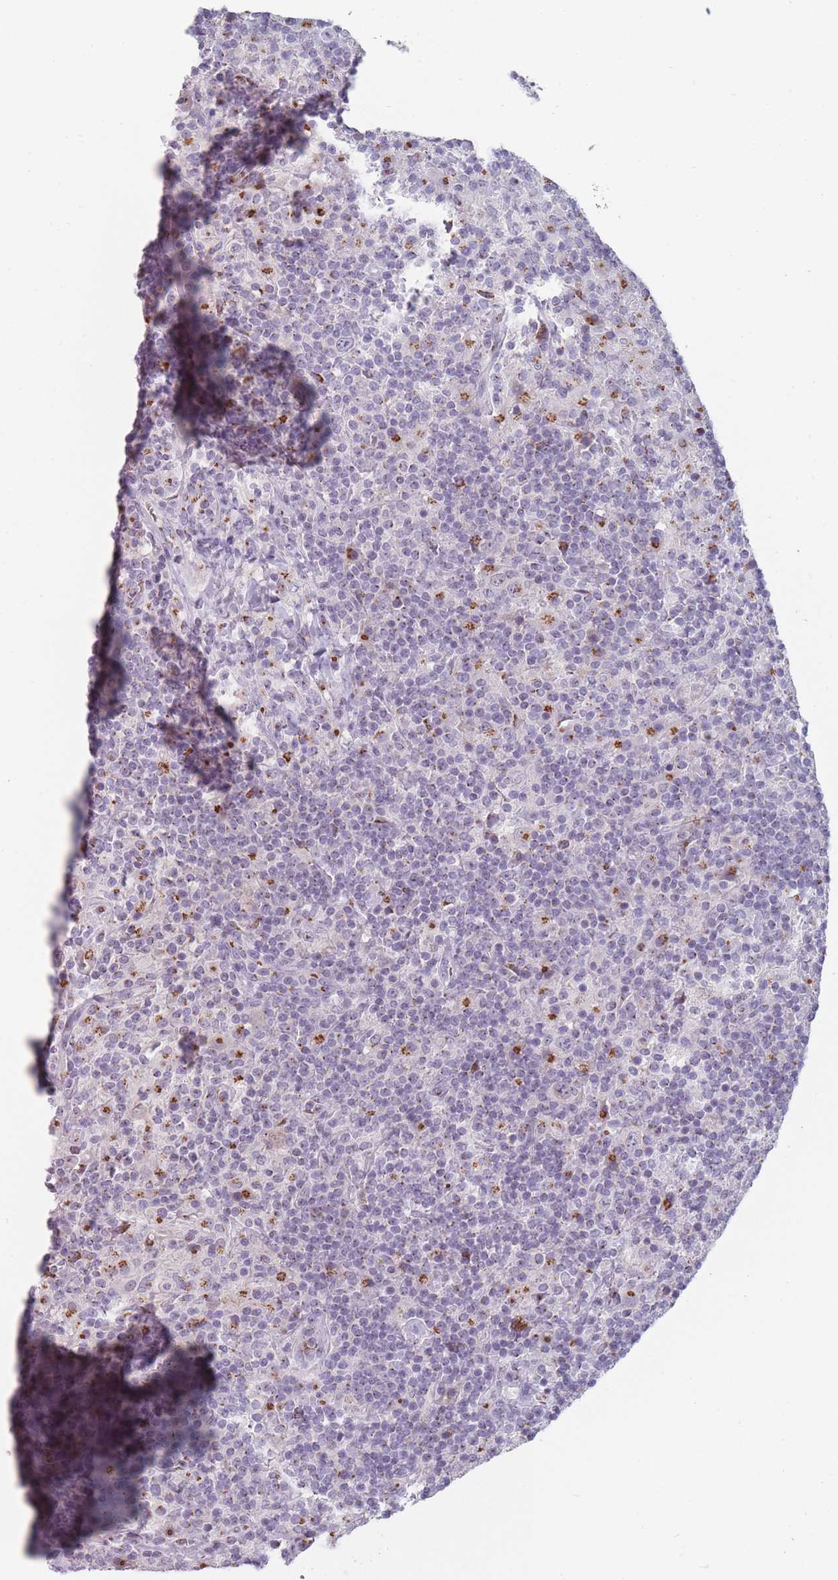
{"staining": {"intensity": "strong", "quantity": "<25%", "location": "cytoplasmic/membranous"}, "tissue": "lymphoma", "cell_type": "Tumor cells", "image_type": "cancer", "snomed": [{"axis": "morphology", "description": "Hodgkin's disease, NOS"}, {"axis": "topography", "description": "Lymph node"}], "caption": "This micrograph shows IHC staining of human lymphoma, with medium strong cytoplasmic/membranous expression in about <25% of tumor cells.", "gene": "MAN1B1", "patient": {"sex": "male", "age": 70}}